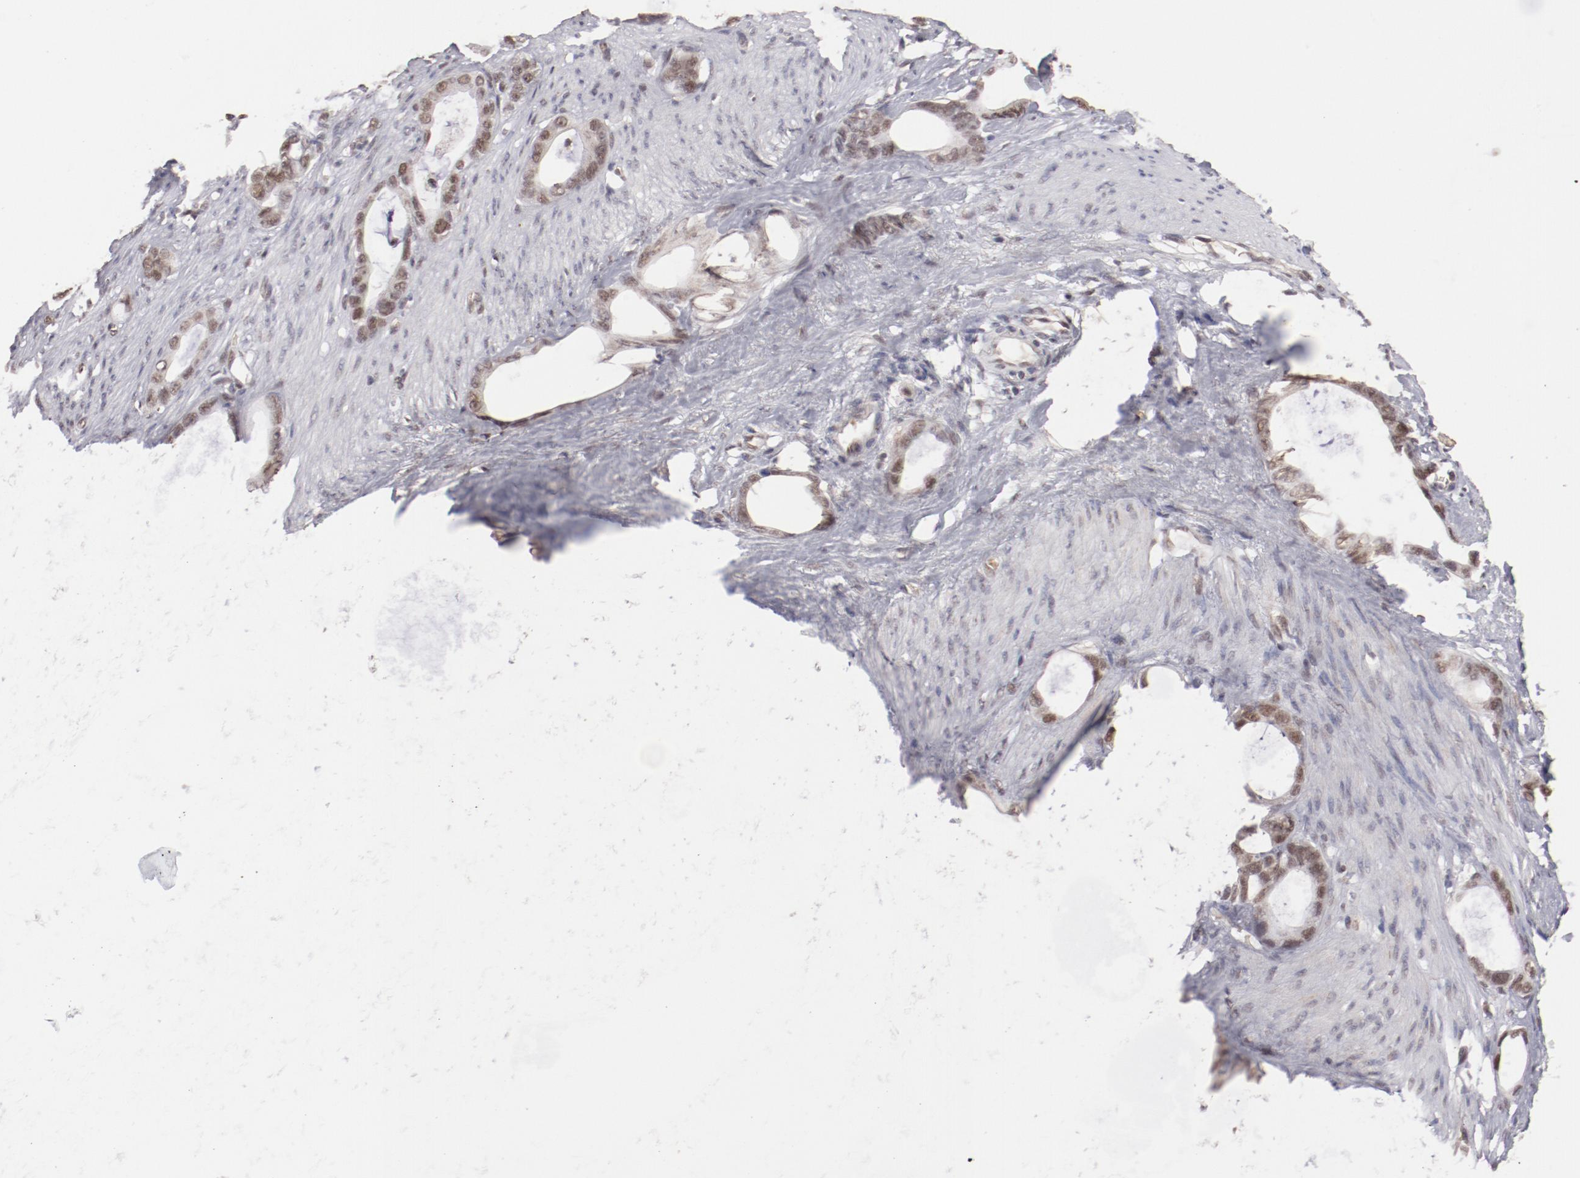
{"staining": {"intensity": "weak", "quantity": ">75%", "location": "nuclear"}, "tissue": "stomach cancer", "cell_type": "Tumor cells", "image_type": "cancer", "snomed": [{"axis": "morphology", "description": "Adenocarcinoma, NOS"}, {"axis": "topography", "description": "Stomach"}], "caption": "Immunohistochemistry (IHC) staining of stomach cancer (adenocarcinoma), which displays low levels of weak nuclear positivity in about >75% of tumor cells indicating weak nuclear protein staining. The staining was performed using DAB (brown) for protein detection and nuclei were counterstained in hematoxylin (blue).", "gene": "NFE2", "patient": {"sex": "female", "age": 75}}